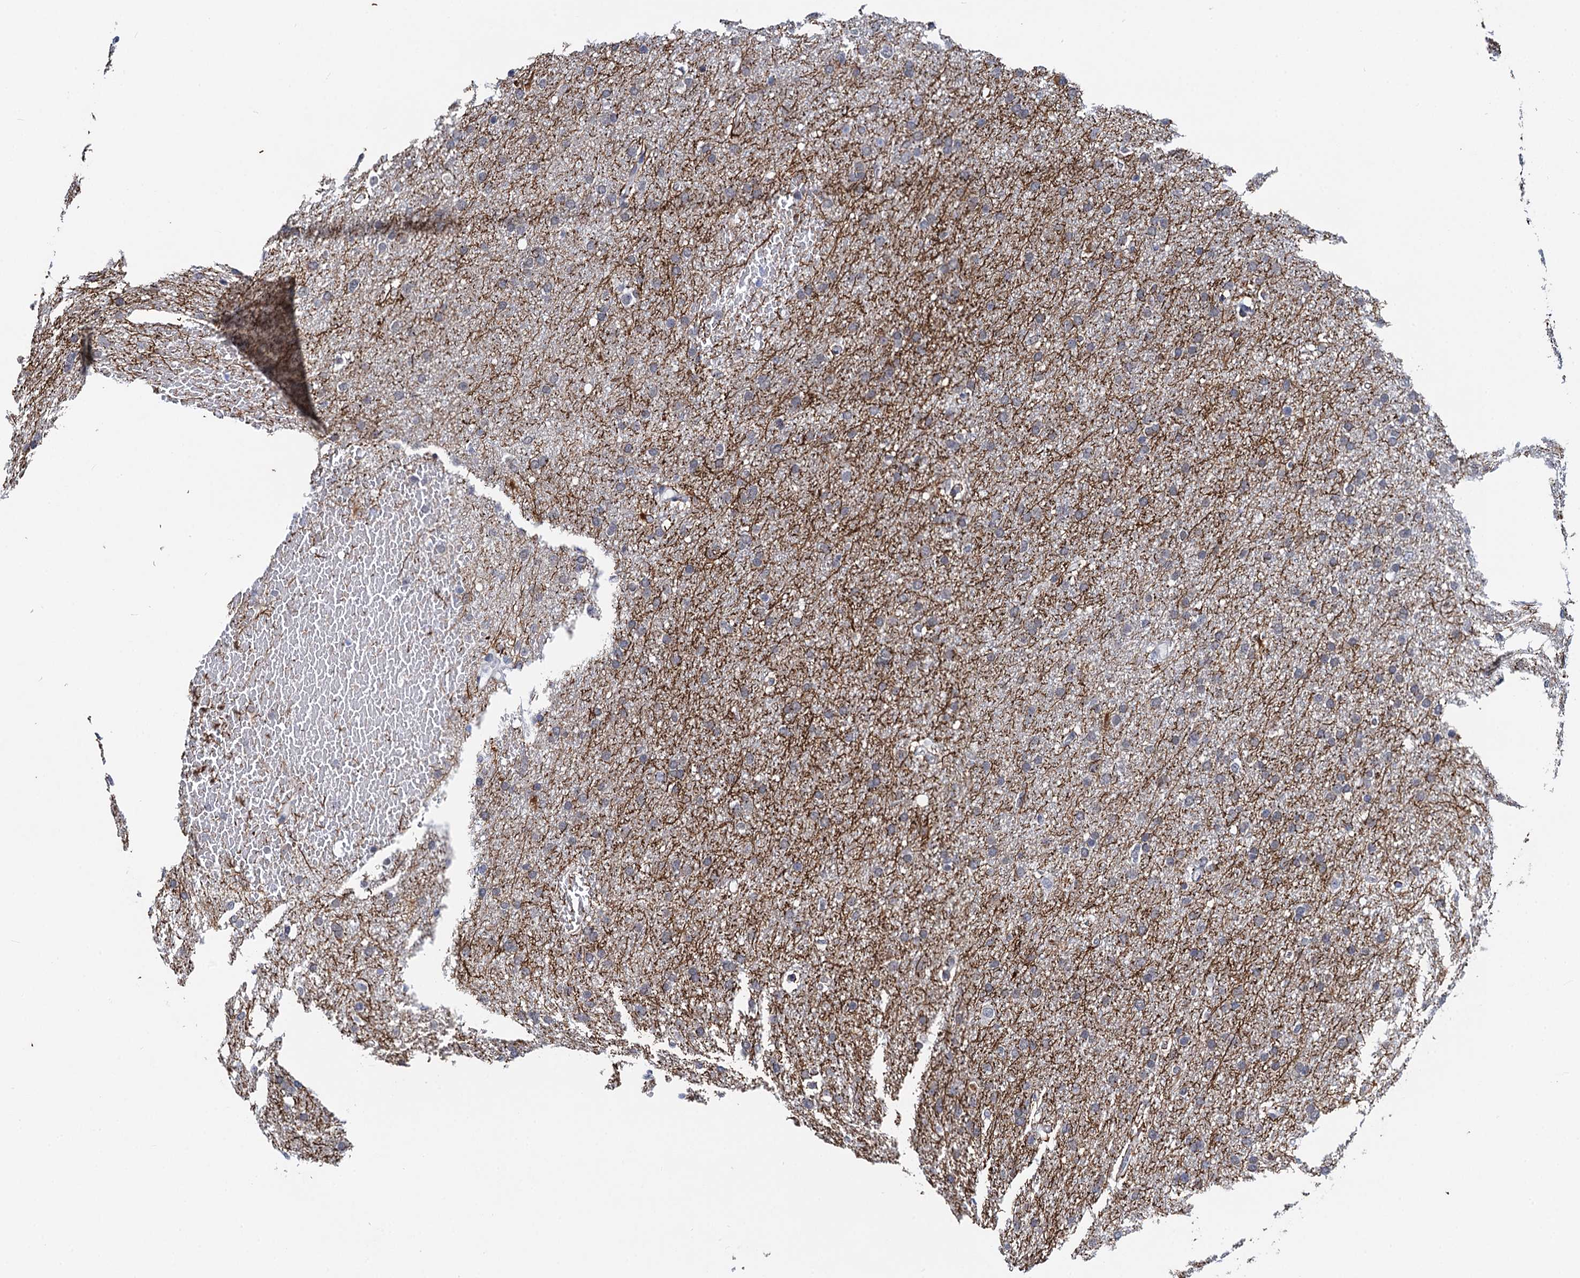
{"staining": {"intensity": "negative", "quantity": "none", "location": "none"}, "tissue": "glioma", "cell_type": "Tumor cells", "image_type": "cancer", "snomed": [{"axis": "morphology", "description": "Glioma, malignant, High grade"}, {"axis": "topography", "description": "Cerebral cortex"}], "caption": "Malignant glioma (high-grade) was stained to show a protein in brown. There is no significant positivity in tumor cells.", "gene": "C16orf87", "patient": {"sex": "female", "age": 36}}